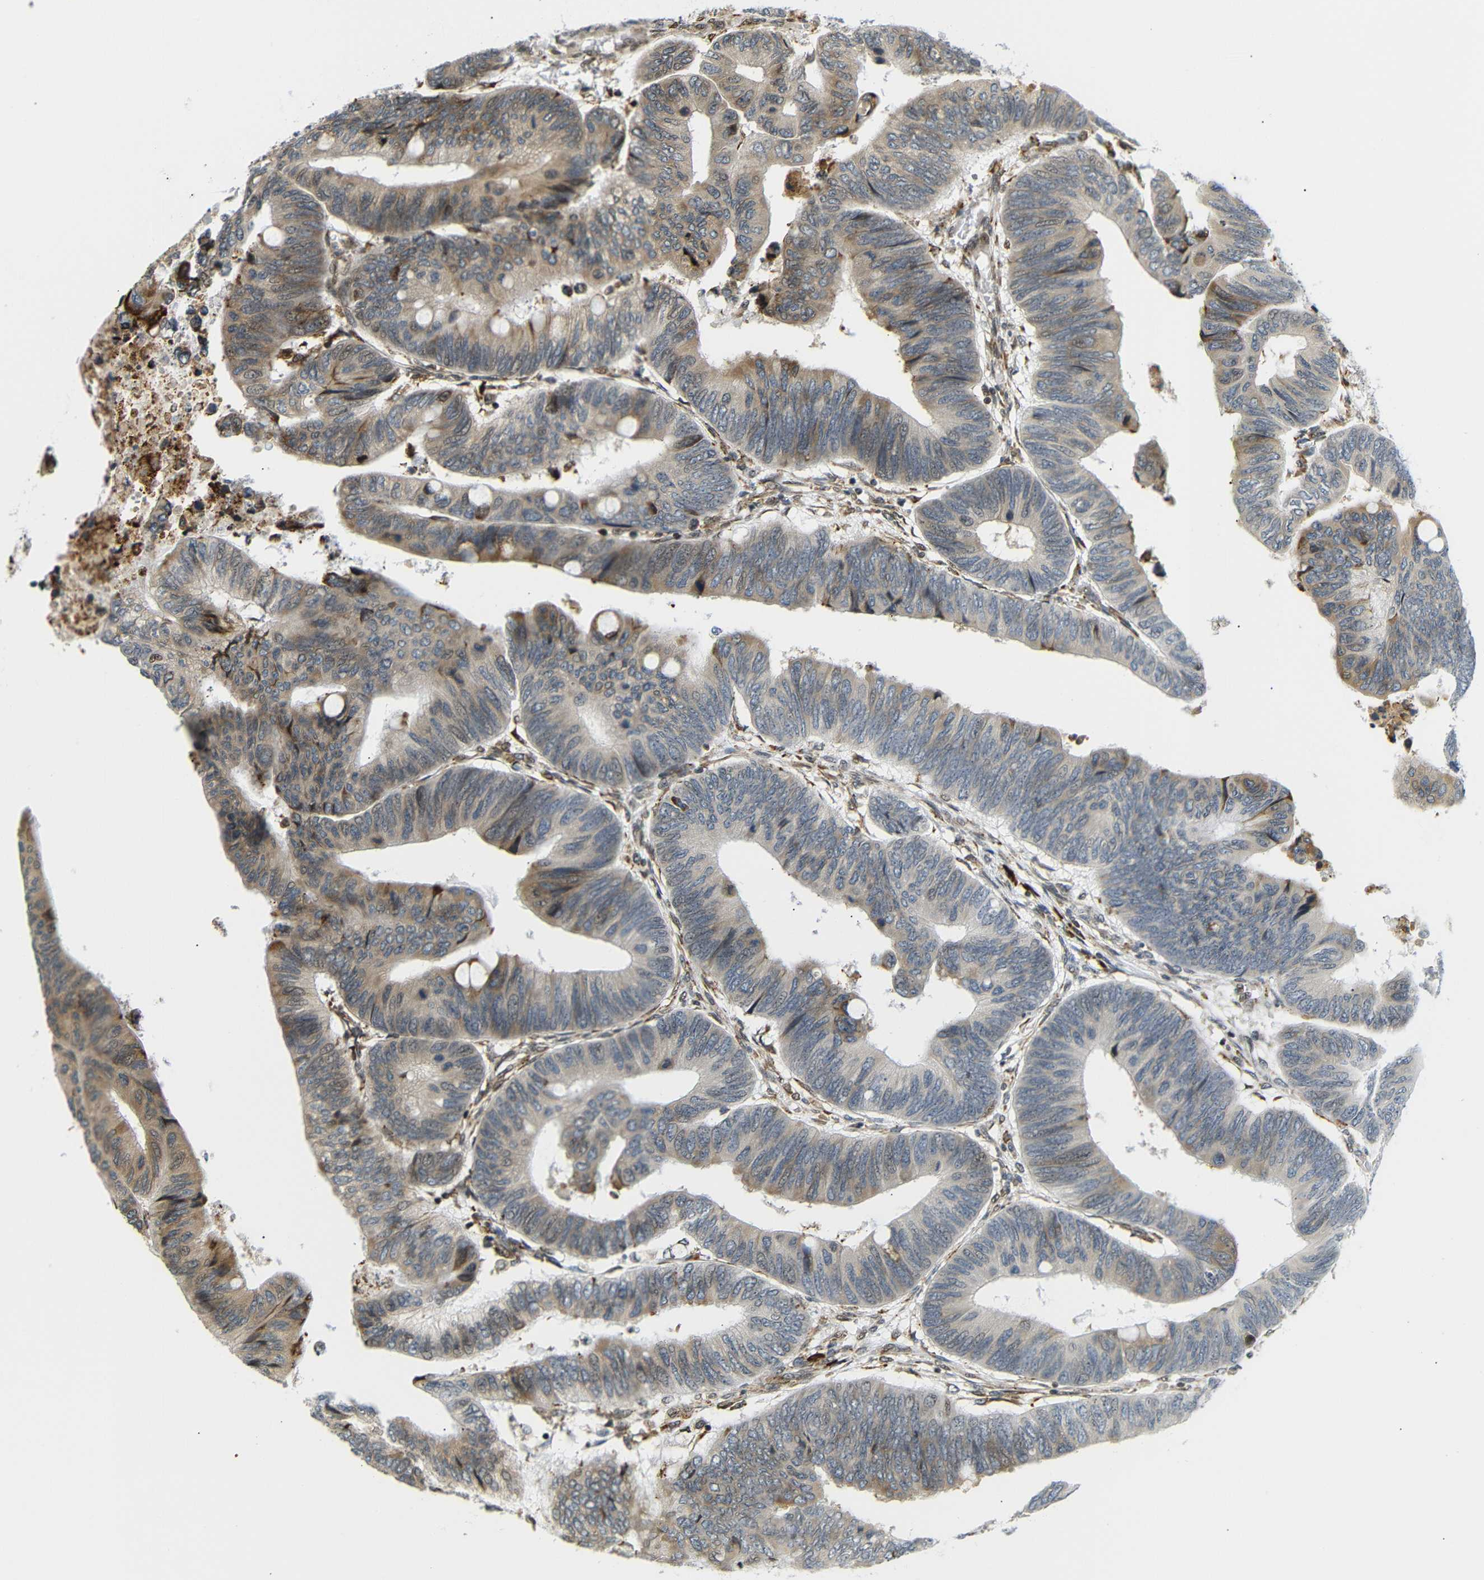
{"staining": {"intensity": "moderate", "quantity": "25%-75%", "location": "cytoplasmic/membranous"}, "tissue": "colorectal cancer", "cell_type": "Tumor cells", "image_type": "cancer", "snomed": [{"axis": "morphology", "description": "Normal tissue, NOS"}, {"axis": "morphology", "description": "Adenocarcinoma, NOS"}, {"axis": "topography", "description": "Rectum"}, {"axis": "topography", "description": "Peripheral nerve tissue"}], "caption": "A micrograph showing moderate cytoplasmic/membranous staining in approximately 25%-75% of tumor cells in colorectal adenocarcinoma, as visualized by brown immunohistochemical staining.", "gene": "SPCS2", "patient": {"sex": "male", "age": 92}}